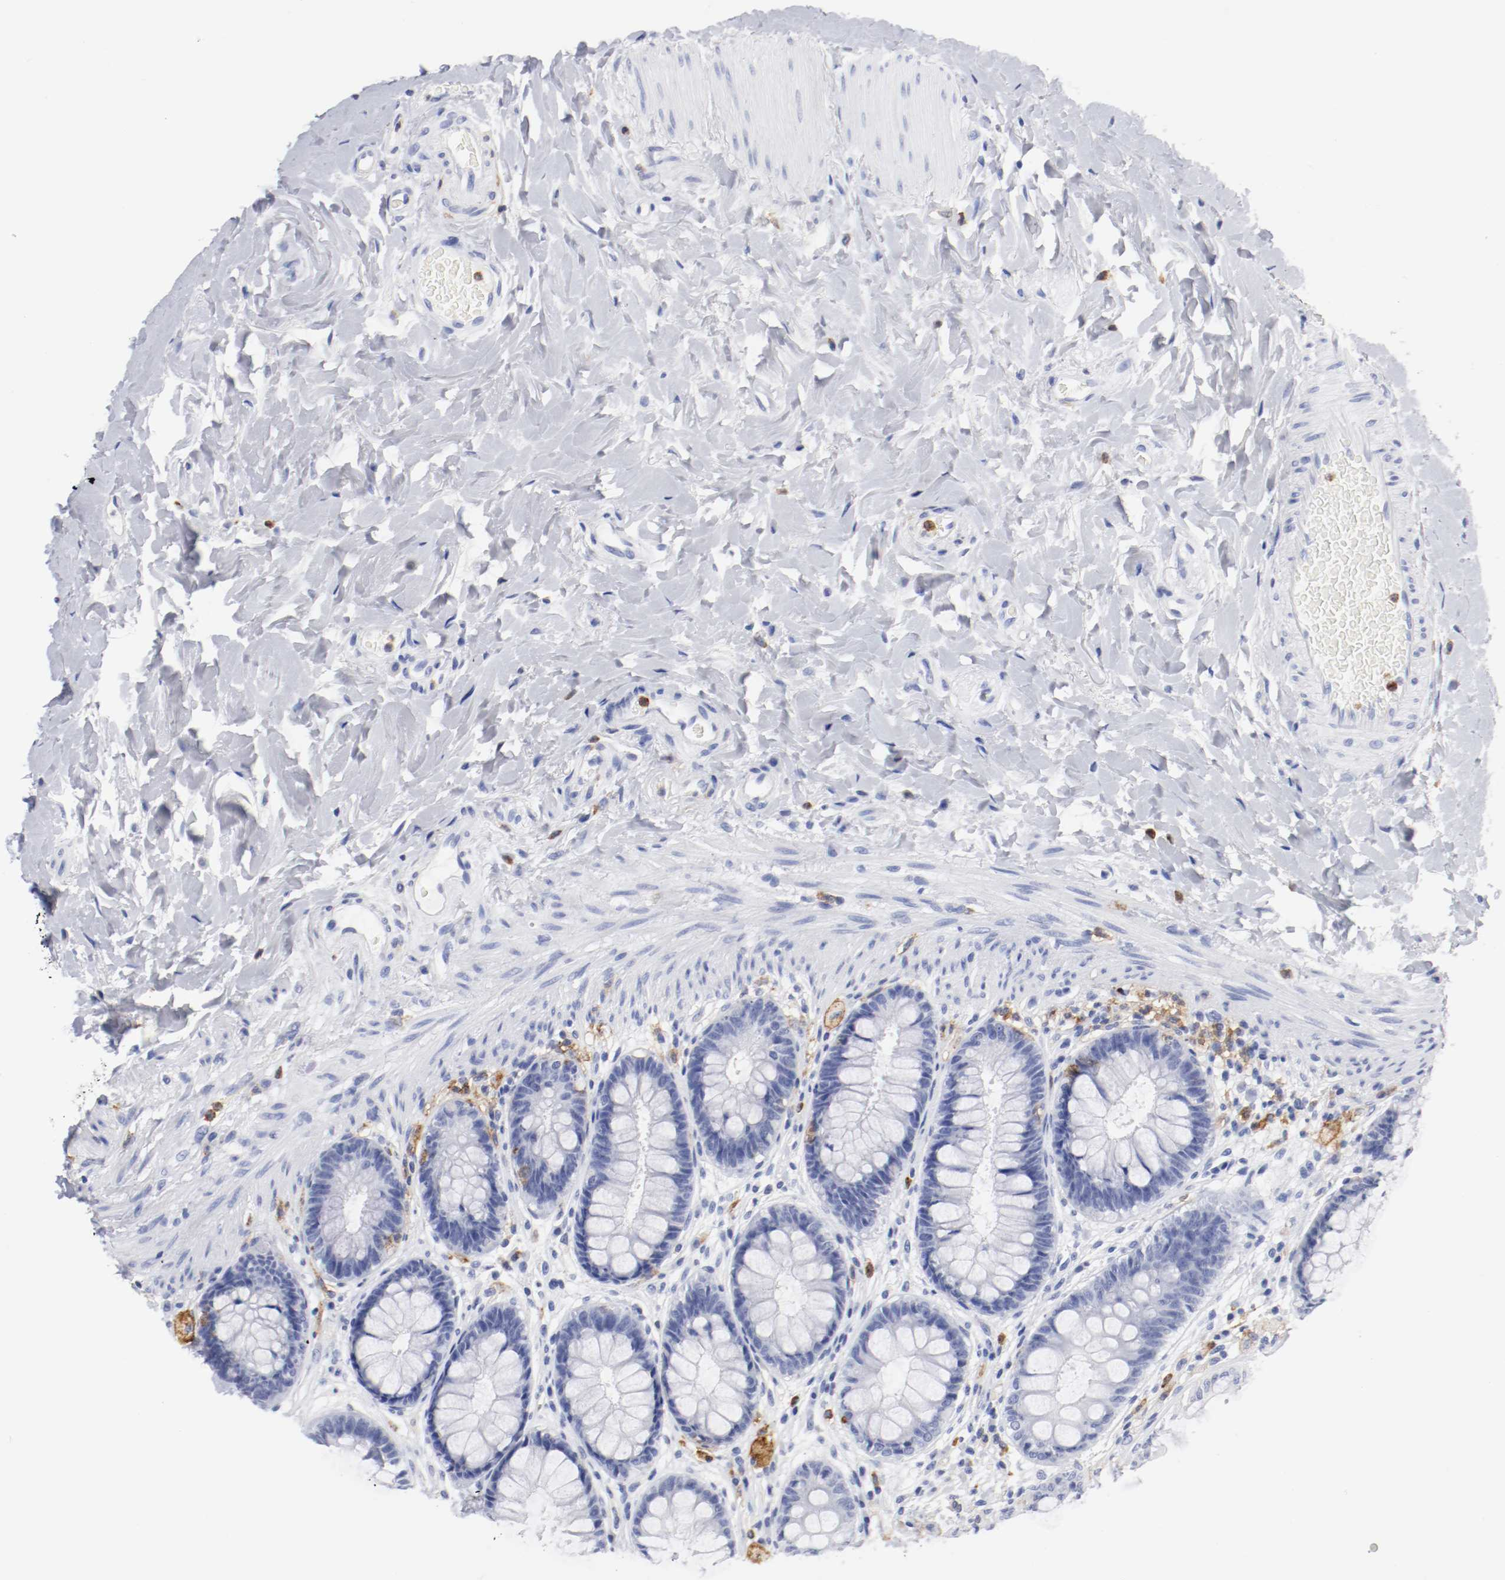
{"staining": {"intensity": "negative", "quantity": "none", "location": "none"}, "tissue": "rectum", "cell_type": "Glandular cells", "image_type": "normal", "snomed": [{"axis": "morphology", "description": "Normal tissue, NOS"}, {"axis": "topography", "description": "Rectum"}], "caption": "High magnification brightfield microscopy of unremarkable rectum stained with DAB (3,3'-diaminobenzidine) (brown) and counterstained with hematoxylin (blue): glandular cells show no significant staining. (DAB (3,3'-diaminobenzidine) immunohistochemistry (IHC) with hematoxylin counter stain).", "gene": "ITGAX", "patient": {"sex": "female", "age": 46}}